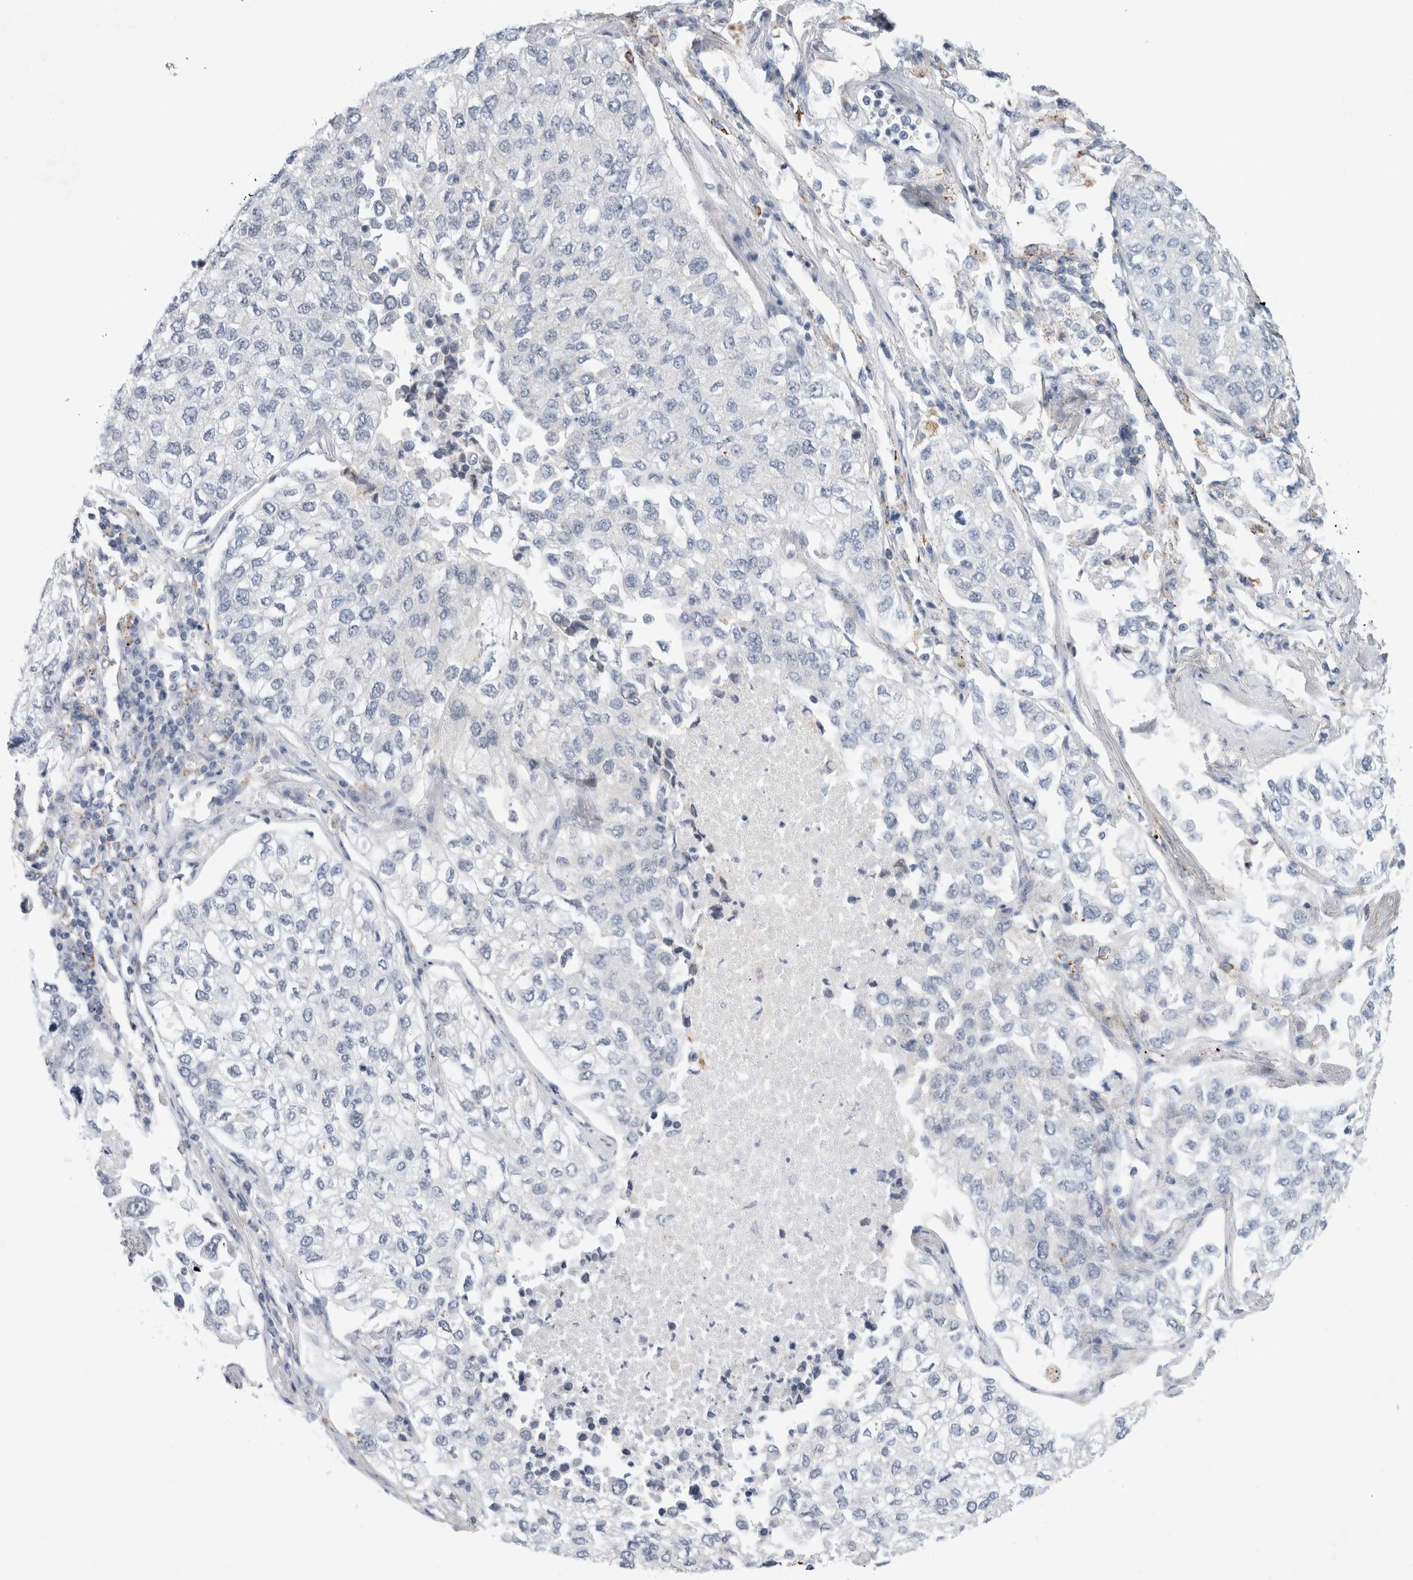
{"staining": {"intensity": "negative", "quantity": "none", "location": "none"}, "tissue": "lung cancer", "cell_type": "Tumor cells", "image_type": "cancer", "snomed": [{"axis": "morphology", "description": "Adenocarcinoma, NOS"}, {"axis": "topography", "description": "Lung"}], "caption": "An immunohistochemistry photomicrograph of adenocarcinoma (lung) is shown. There is no staining in tumor cells of adenocarcinoma (lung). (IHC, brightfield microscopy, high magnification).", "gene": "NIPA1", "patient": {"sex": "male", "age": 63}}